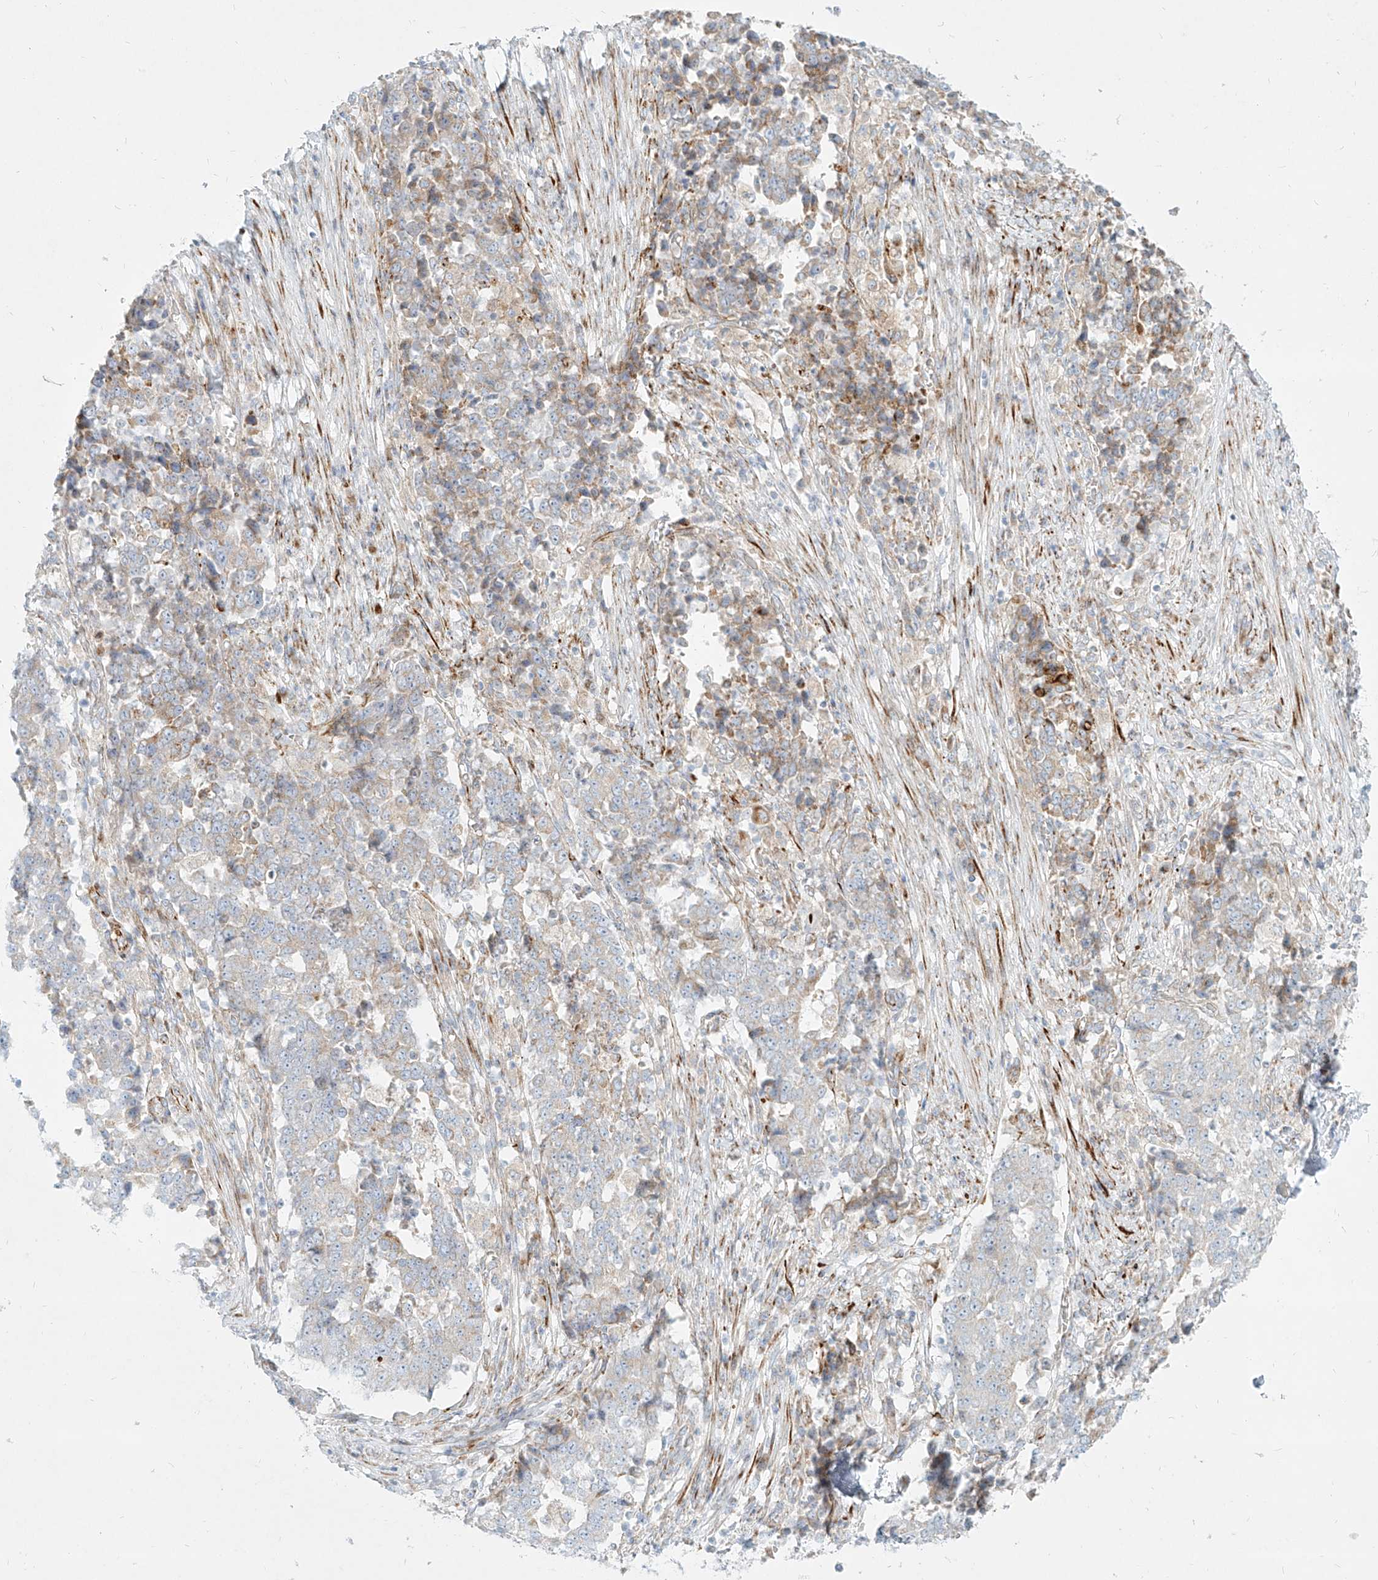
{"staining": {"intensity": "weak", "quantity": "<25%", "location": "cytoplasmic/membranous"}, "tissue": "stomach cancer", "cell_type": "Tumor cells", "image_type": "cancer", "snomed": [{"axis": "morphology", "description": "Adenocarcinoma, NOS"}, {"axis": "topography", "description": "Stomach"}], "caption": "Adenocarcinoma (stomach) was stained to show a protein in brown. There is no significant positivity in tumor cells. (DAB IHC, high magnification).", "gene": "MTX2", "patient": {"sex": "male", "age": 59}}